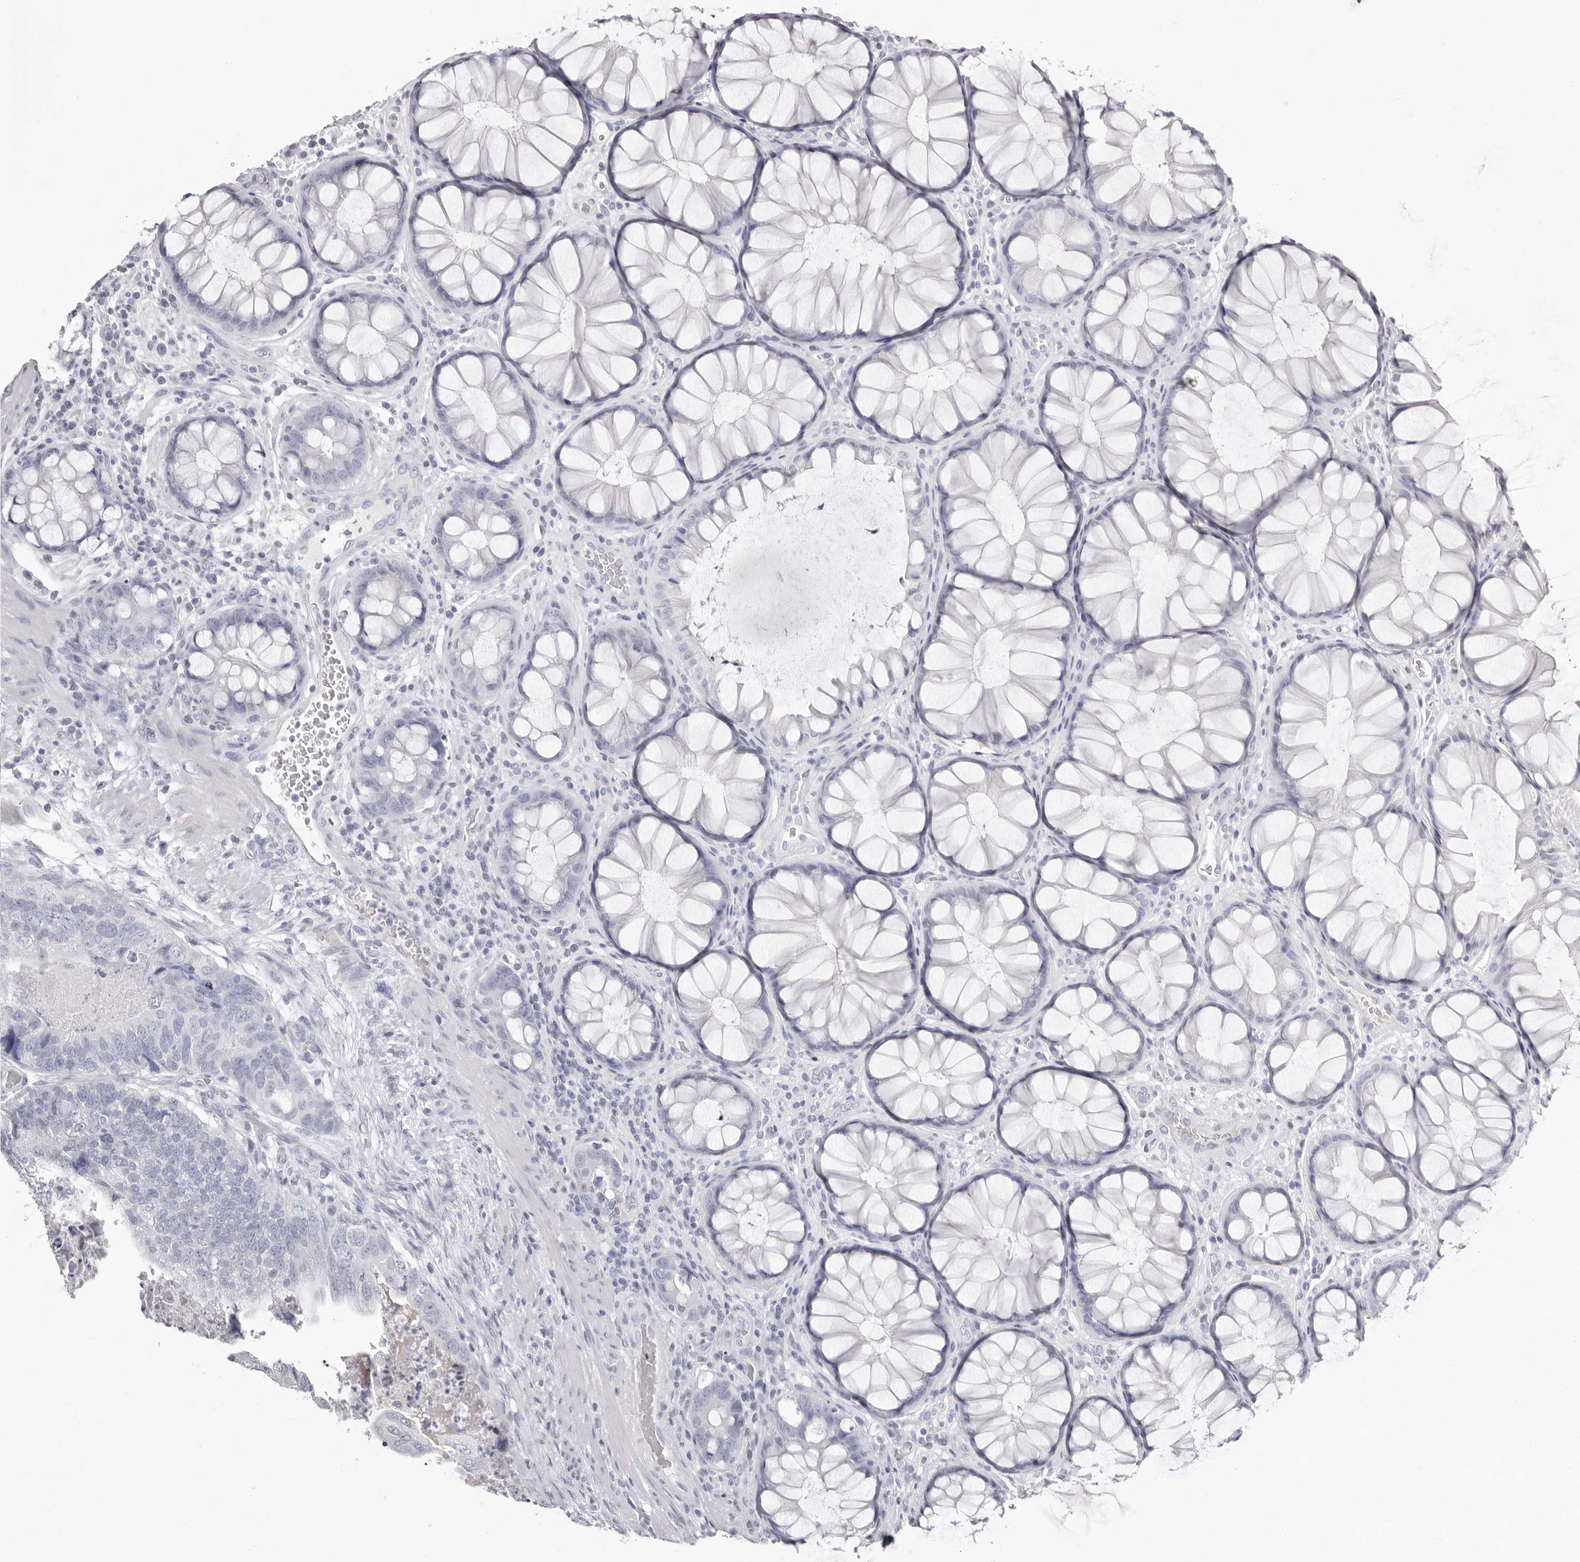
{"staining": {"intensity": "negative", "quantity": "none", "location": "none"}, "tissue": "colorectal cancer", "cell_type": "Tumor cells", "image_type": "cancer", "snomed": [{"axis": "morphology", "description": "Adenocarcinoma, NOS"}, {"axis": "topography", "description": "Rectum"}], "caption": "Human colorectal cancer (adenocarcinoma) stained for a protein using immunohistochemistry (IHC) demonstrates no positivity in tumor cells.", "gene": "LPO", "patient": {"sex": "male", "age": 63}}